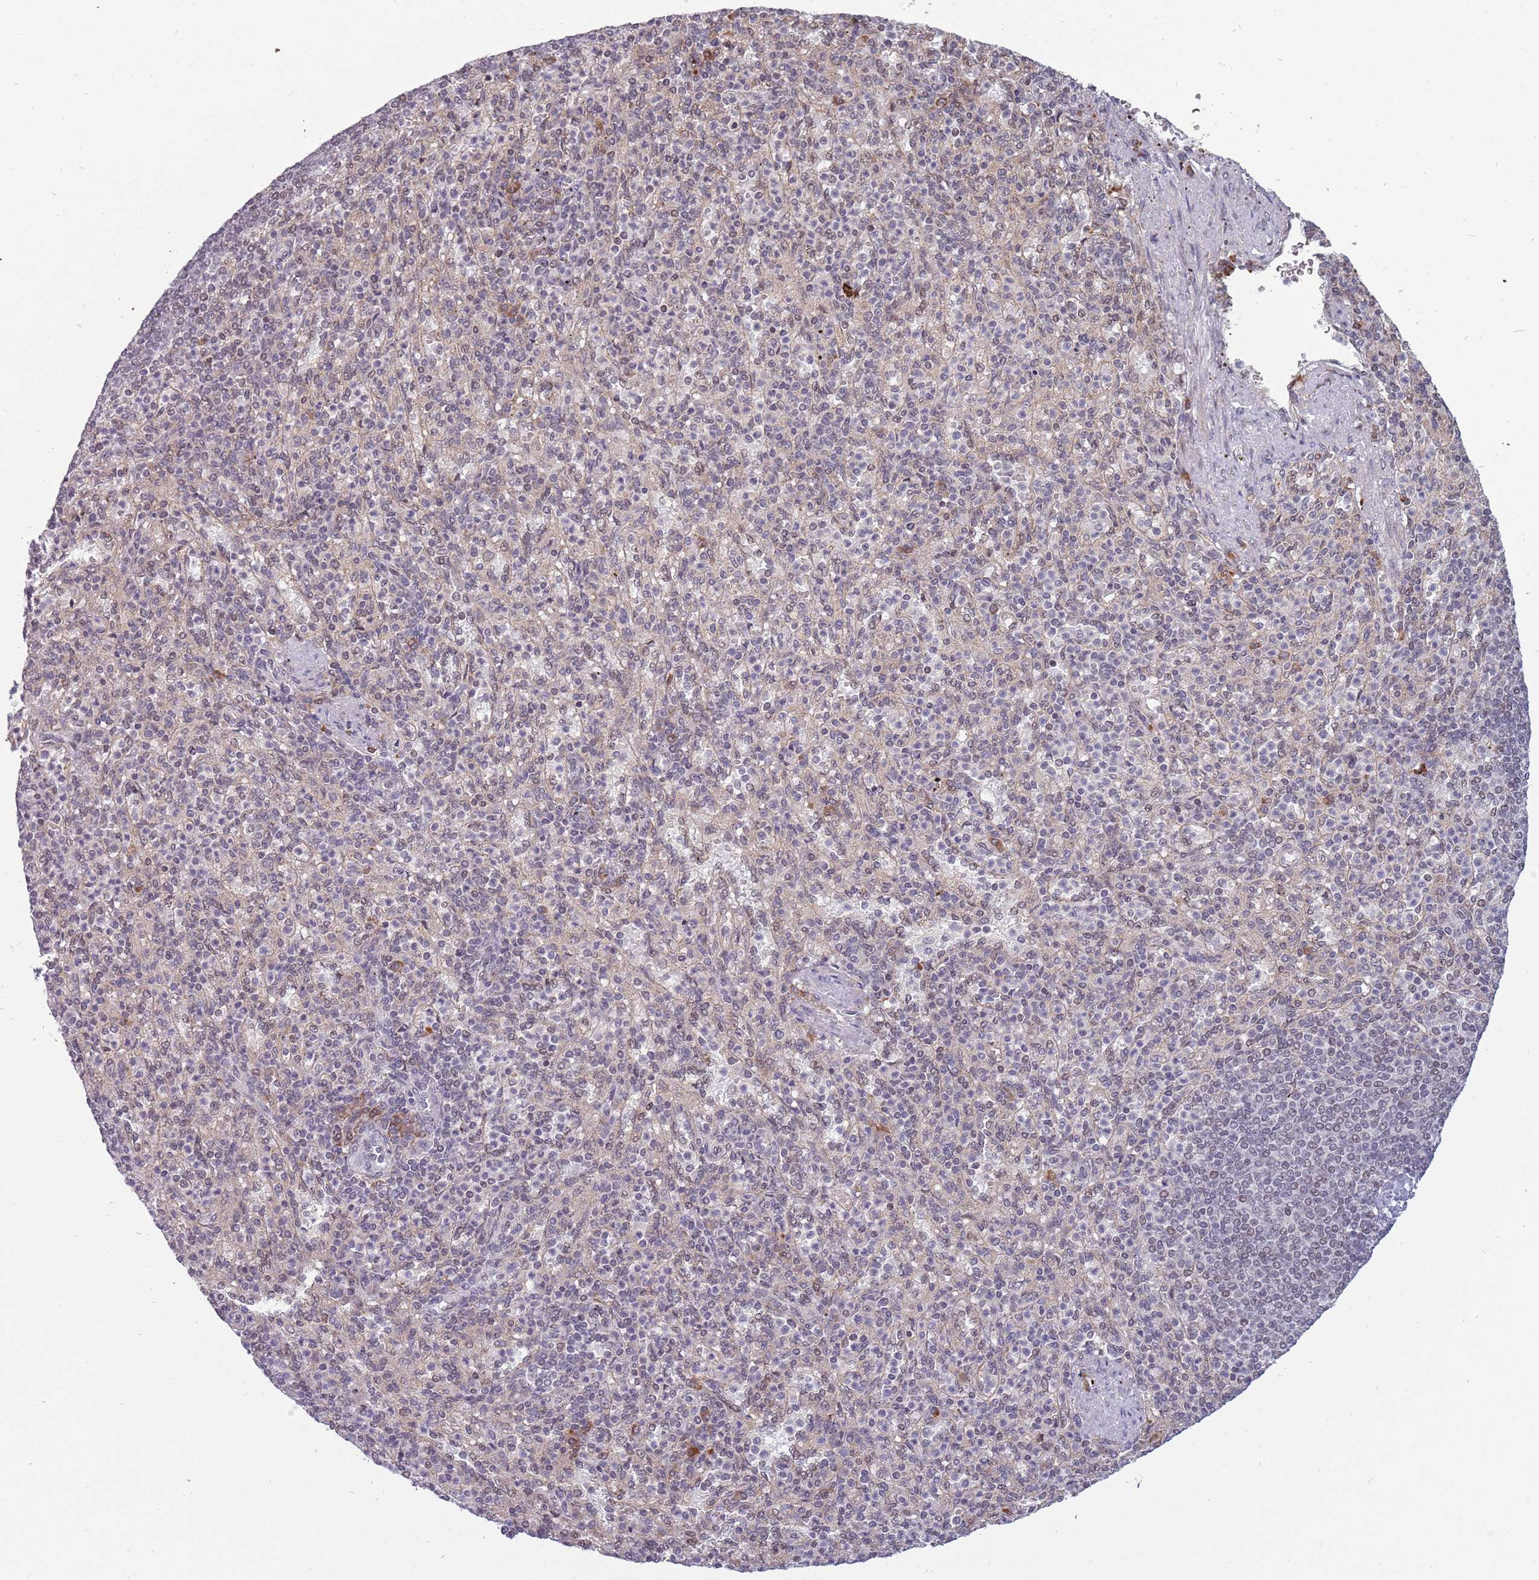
{"staining": {"intensity": "weak", "quantity": "<25%", "location": "nuclear"}, "tissue": "spleen", "cell_type": "Cells in red pulp", "image_type": "normal", "snomed": [{"axis": "morphology", "description": "Normal tissue, NOS"}, {"axis": "topography", "description": "Spleen"}], "caption": "High magnification brightfield microscopy of unremarkable spleen stained with DAB (3,3'-diaminobenzidine) (brown) and counterstained with hematoxylin (blue): cells in red pulp show no significant staining.", "gene": "BARD1", "patient": {"sex": "female", "age": 74}}